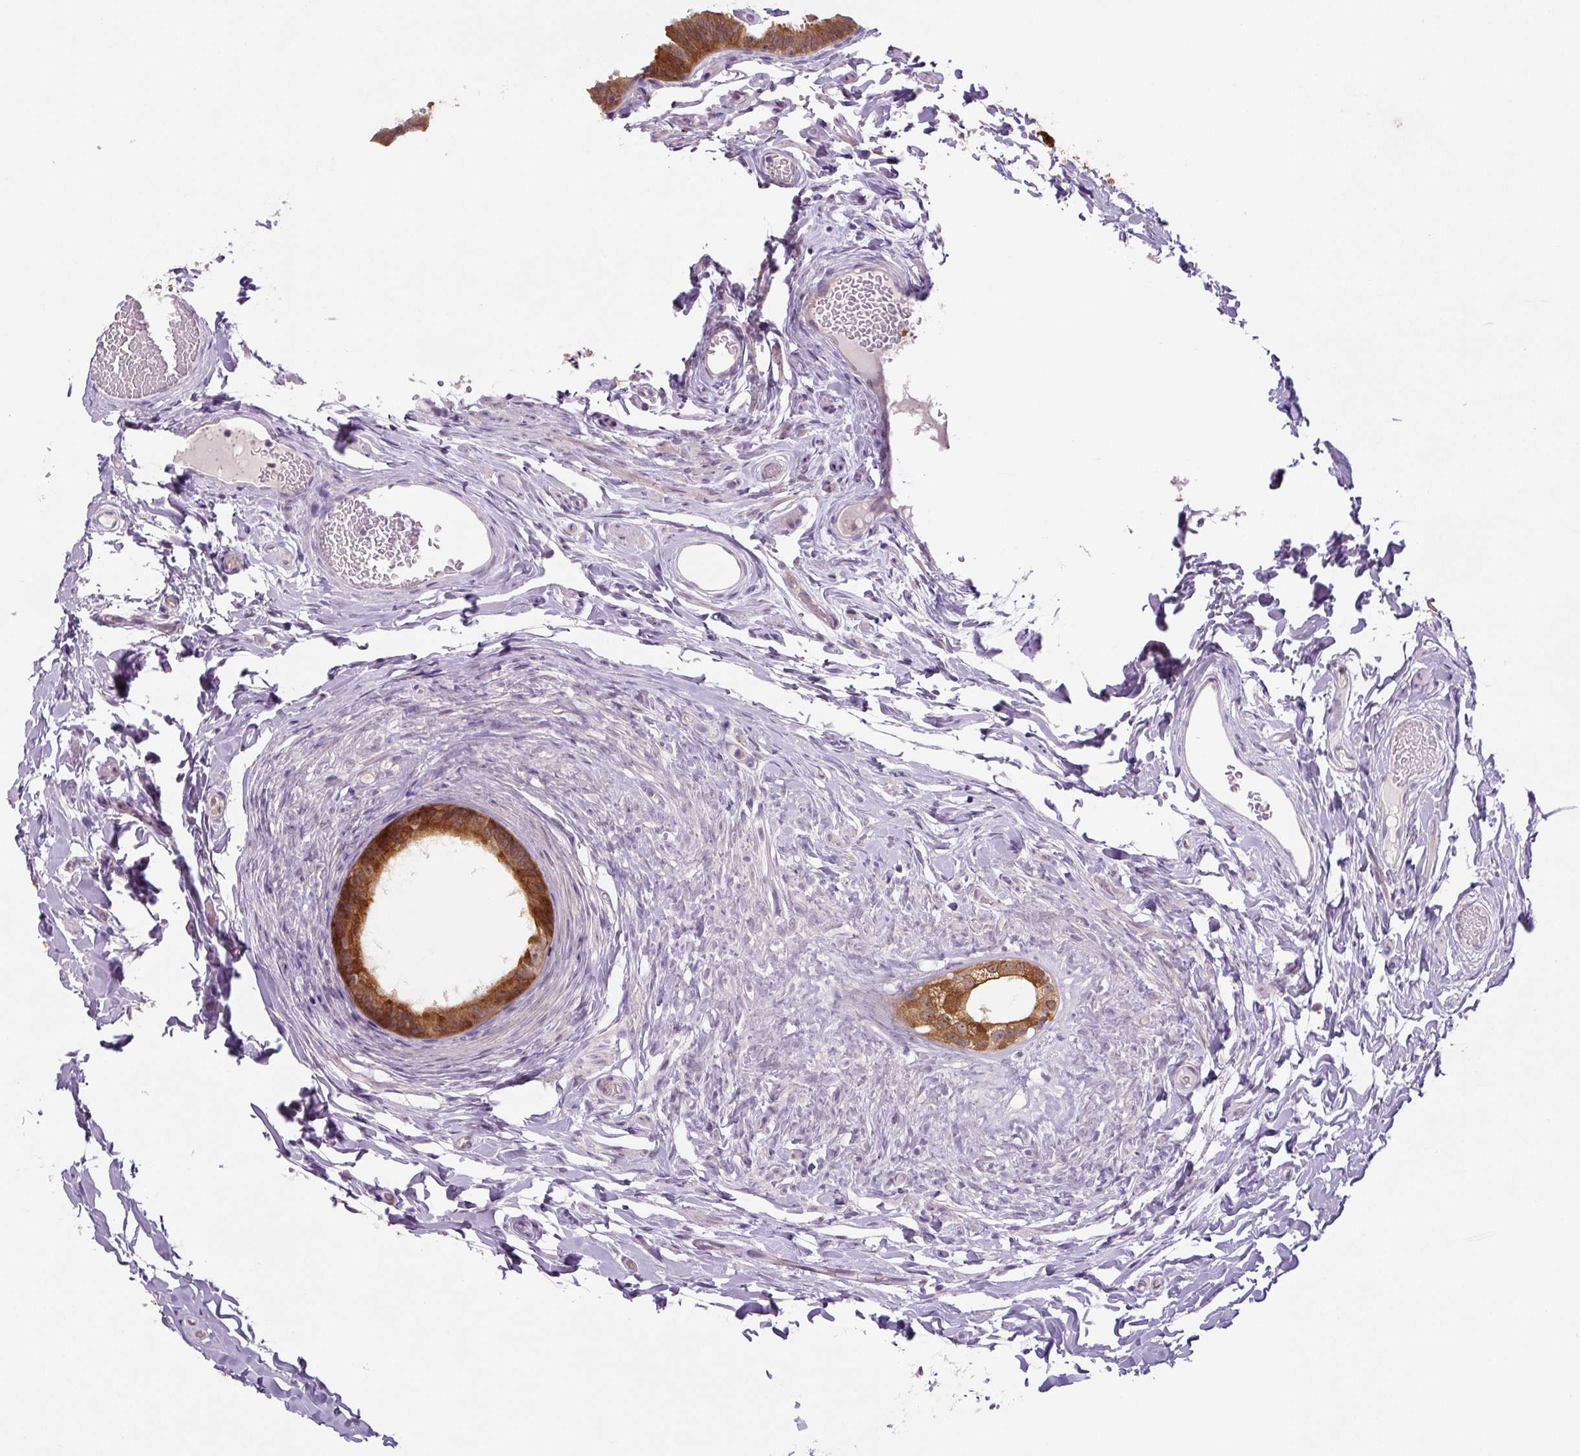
{"staining": {"intensity": "moderate", "quantity": ">75%", "location": "cytoplasmic/membranous"}, "tissue": "epididymis", "cell_type": "Glandular cells", "image_type": "normal", "snomed": [{"axis": "morphology", "description": "Normal tissue, NOS"}, {"axis": "morphology", "description": "Carcinoma, Embryonal, NOS"}, {"axis": "topography", "description": "Testis"}, {"axis": "topography", "description": "Epididymis"}], "caption": "An immunohistochemistry photomicrograph of normal tissue is shown. Protein staining in brown shows moderate cytoplasmic/membranous positivity in epididymis within glandular cells. Nuclei are stained in blue.", "gene": "SPSB2", "patient": {"sex": "male", "age": 36}}